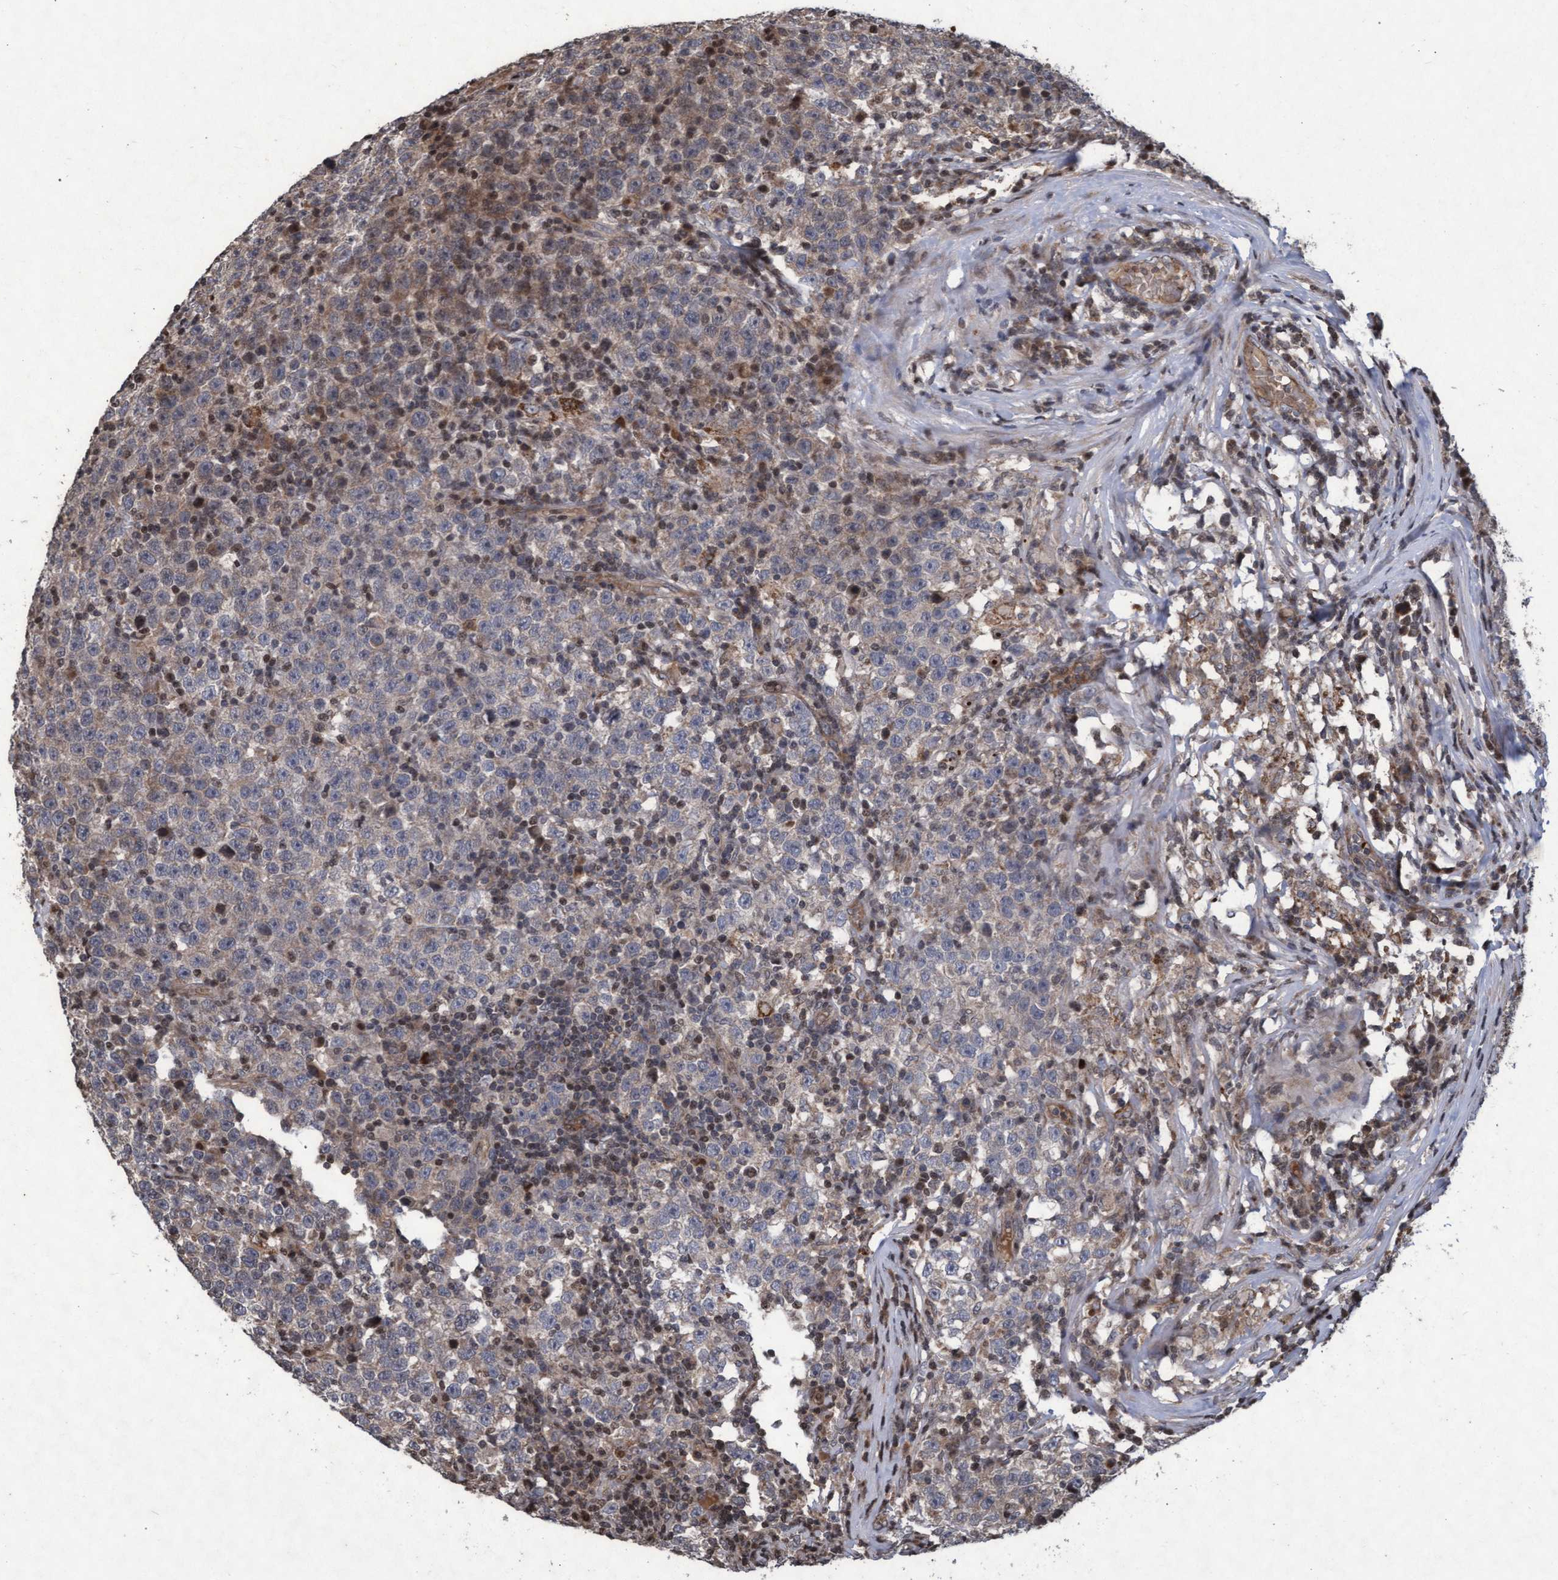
{"staining": {"intensity": "weak", "quantity": "25%-75%", "location": "cytoplasmic/membranous"}, "tissue": "testis cancer", "cell_type": "Tumor cells", "image_type": "cancer", "snomed": [{"axis": "morphology", "description": "Seminoma, NOS"}, {"axis": "topography", "description": "Testis"}], "caption": "IHC (DAB (3,3'-diaminobenzidine)) staining of human testis cancer (seminoma) demonstrates weak cytoplasmic/membranous protein expression in about 25%-75% of tumor cells.", "gene": "KCNC2", "patient": {"sex": "male", "age": 43}}